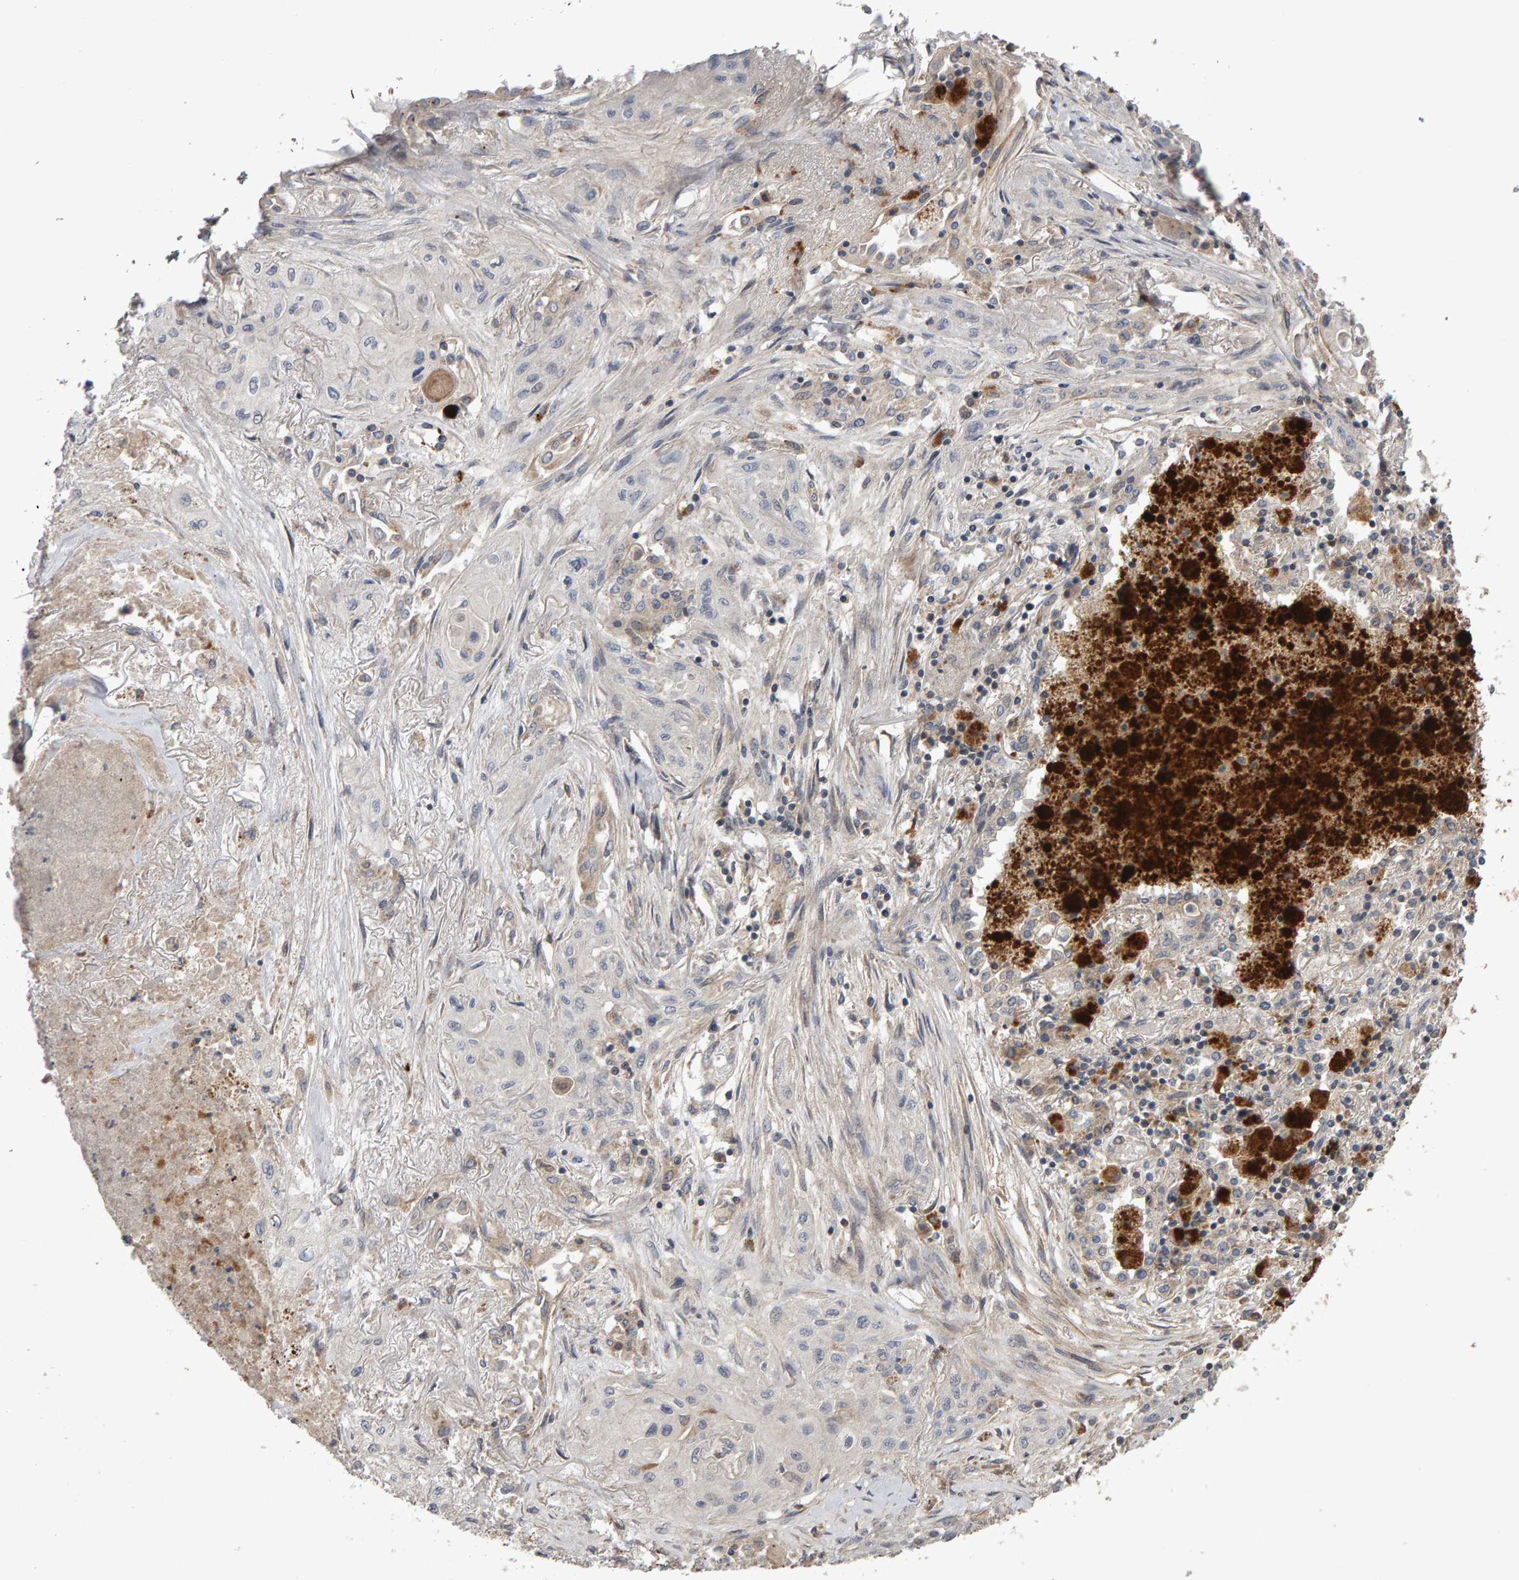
{"staining": {"intensity": "negative", "quantity": "none", "location": "none"}, "tissue": "lung cancer", "cell_type": "Tumor cells", "image_type": "cancer", "snomed": [{"axis": "morphology", "description": "Squamous cell carcinoma, NOS"}, {"axis": "topography", "description": "Lung"}], "caption": "The image displays no significant staining in tumor cells of squamous cell carcinoma (lung). (Stains: DAB (3,3'-diaminobenzidine) IHC with hematoxylin counter stain, Microscopy: brightfield microscopy at high magnification).", "gene": "COASY", "patient": {"sex": "female", "age": 47}}